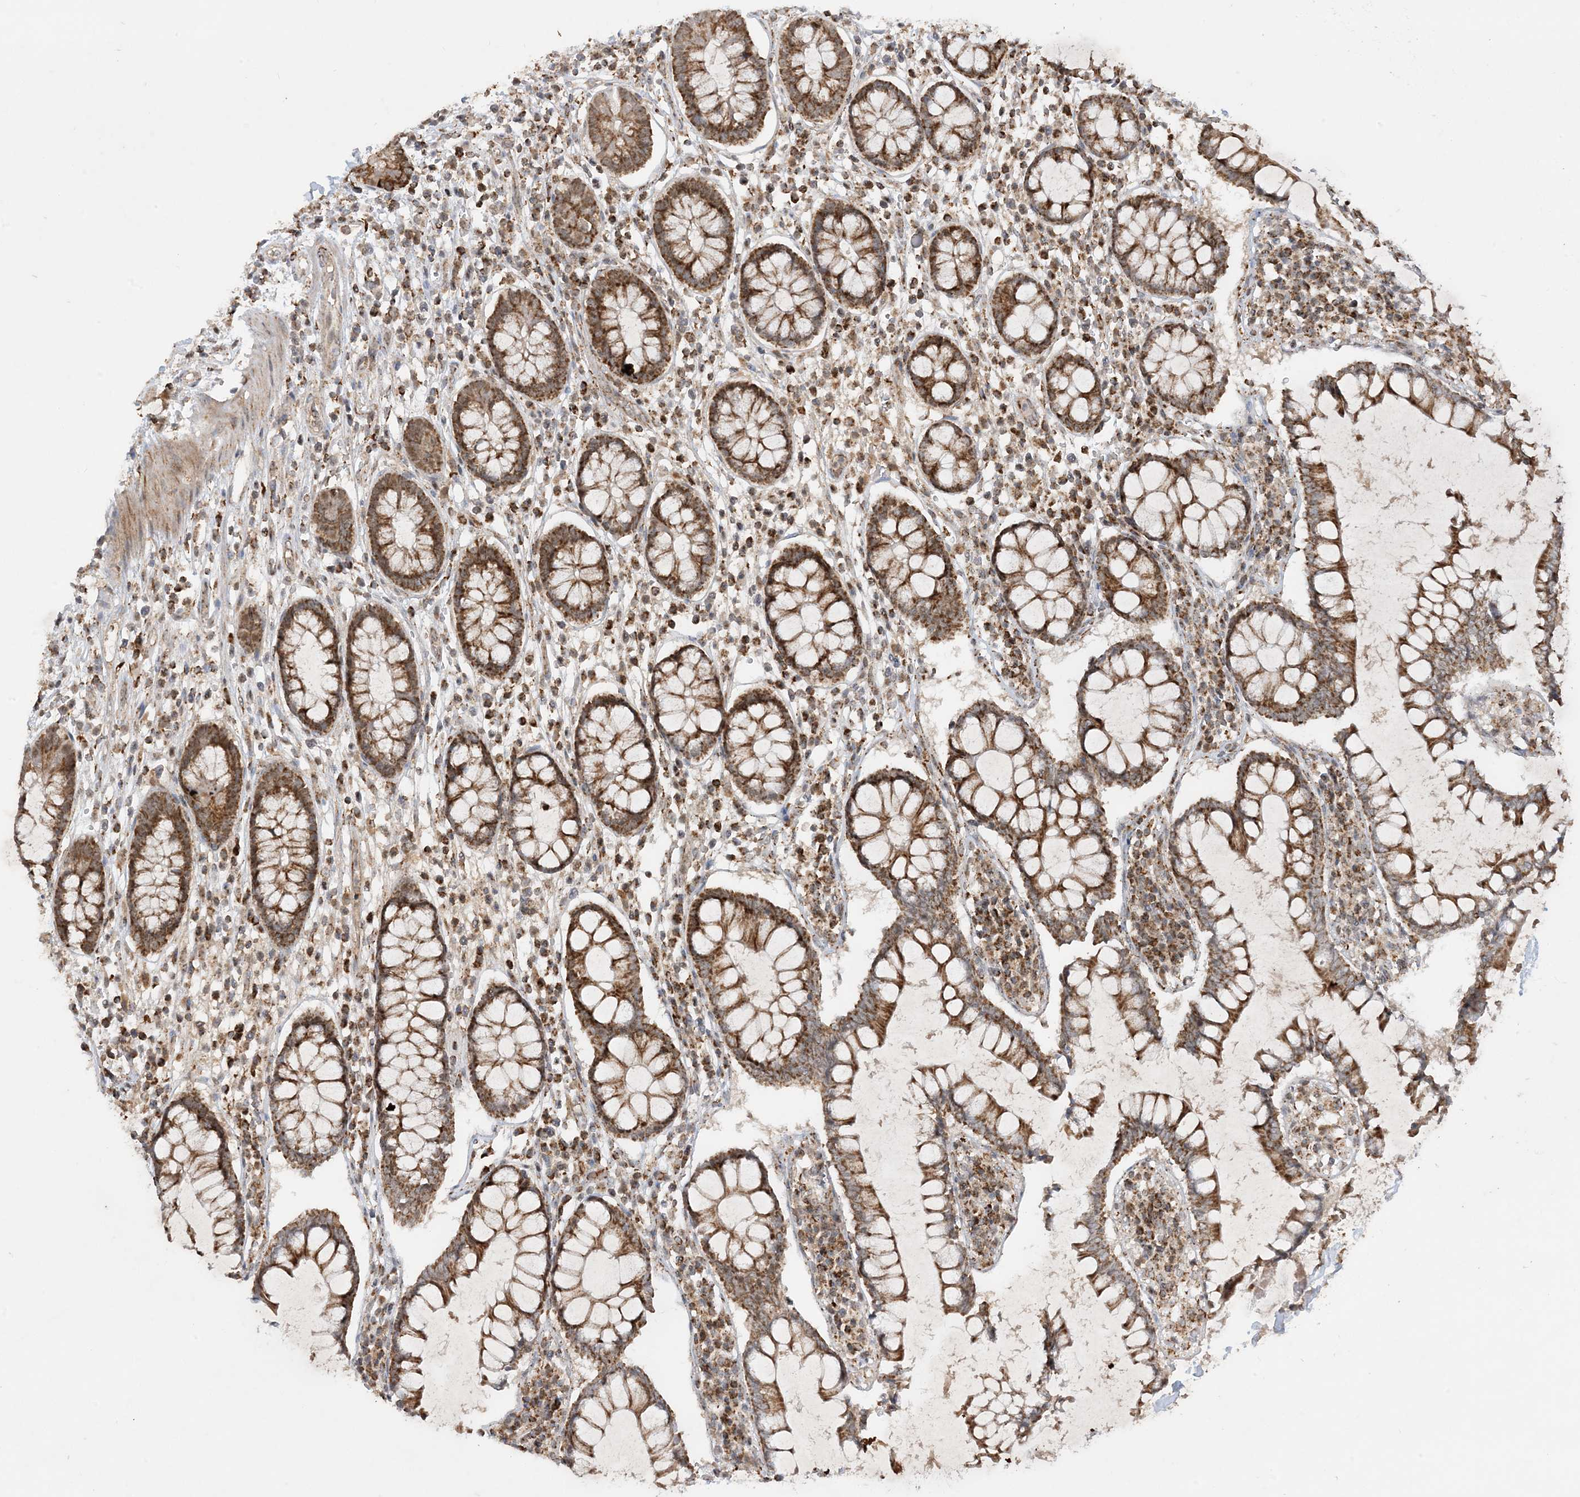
{"staining": {"intensity": "moderate", "quantity": ">75%", "location": "cytoplasmic/membranous"}, "tissue": "colon", "cell_type": "Endothelial cells", "image_type": "normal", "snomed": [{"axis": "morphology", "description": "Normal tissue, NOS"}, {"axis": "topography", "description": "Colon"}], "caption": "Moderate cytoplasmic/membranous expression for a protein is identified in about >75% of endothelial cells of normal colon using immunohistochemistry.", "gene": "NDUFAF3", "patient": {"sex": "female", "age": 79}}